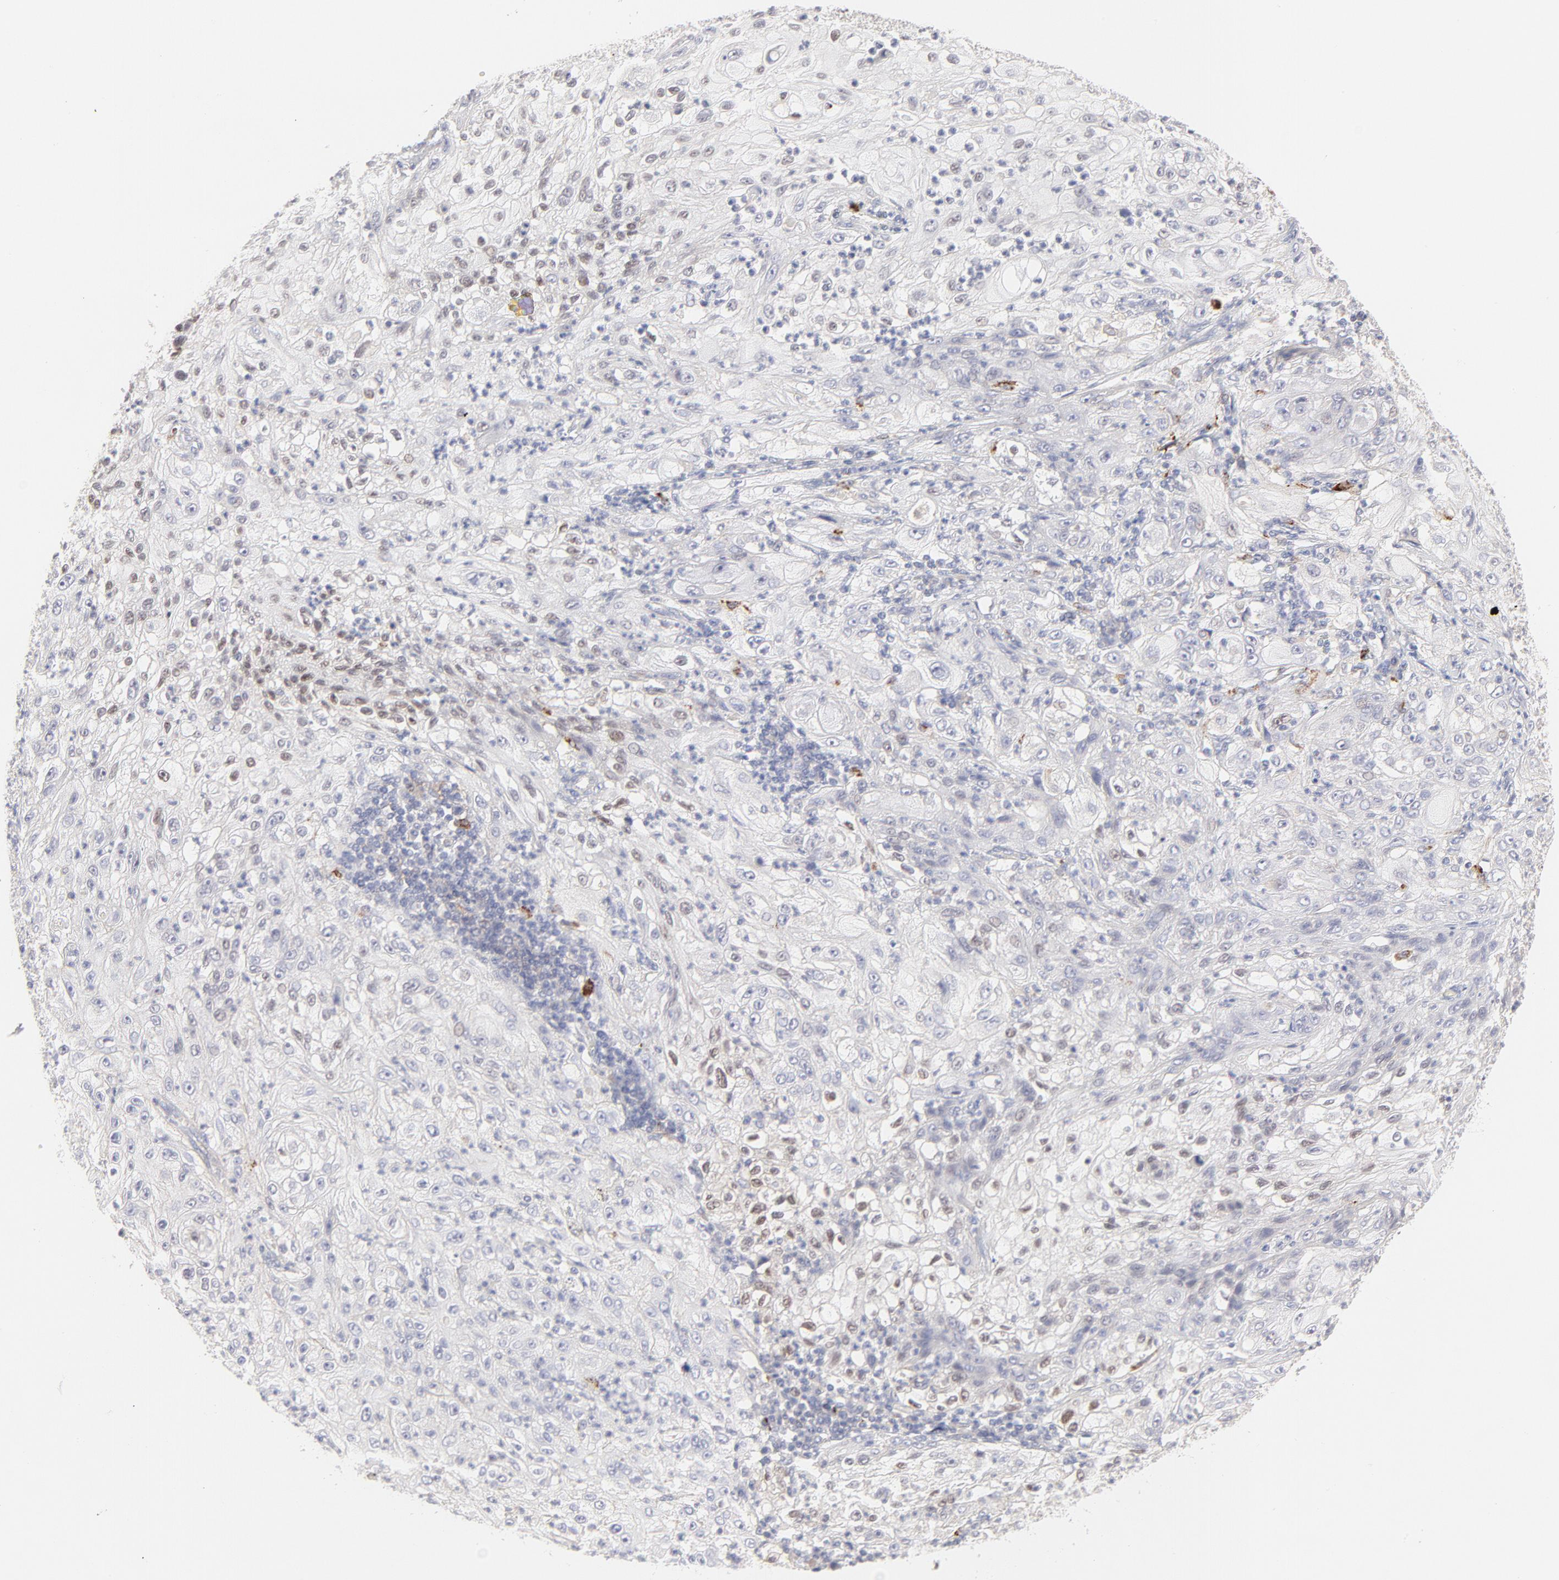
{"staining": {"intensity": "weak", "quantity": "<25%", "location": "nuclear"}, "tissue": "lung cancer", "cell_type": "Tumor cells", "image_type": "cancer", "snomed": [{"axis": "morphology", "description": "Inflammation, NOS"}, {"axis": "morphology", "description": "Squamous cell carcinoma, NOS"}, {"axis": "topography", "description": "Lymph node"}, {"axis": "topography", "description": "Soft tissue"}, {"axis": "topography", "description": "Lung"}], "caption": "High power microscopy image of an IHC micrograph of lung cancer, revealing no significant positivity in tumor cells. (Immunohistochemistry (ihc), brightfield microscopy, high magnification).", "gene": "ELF3", "patient": {"sex": "male", "age": 66}}